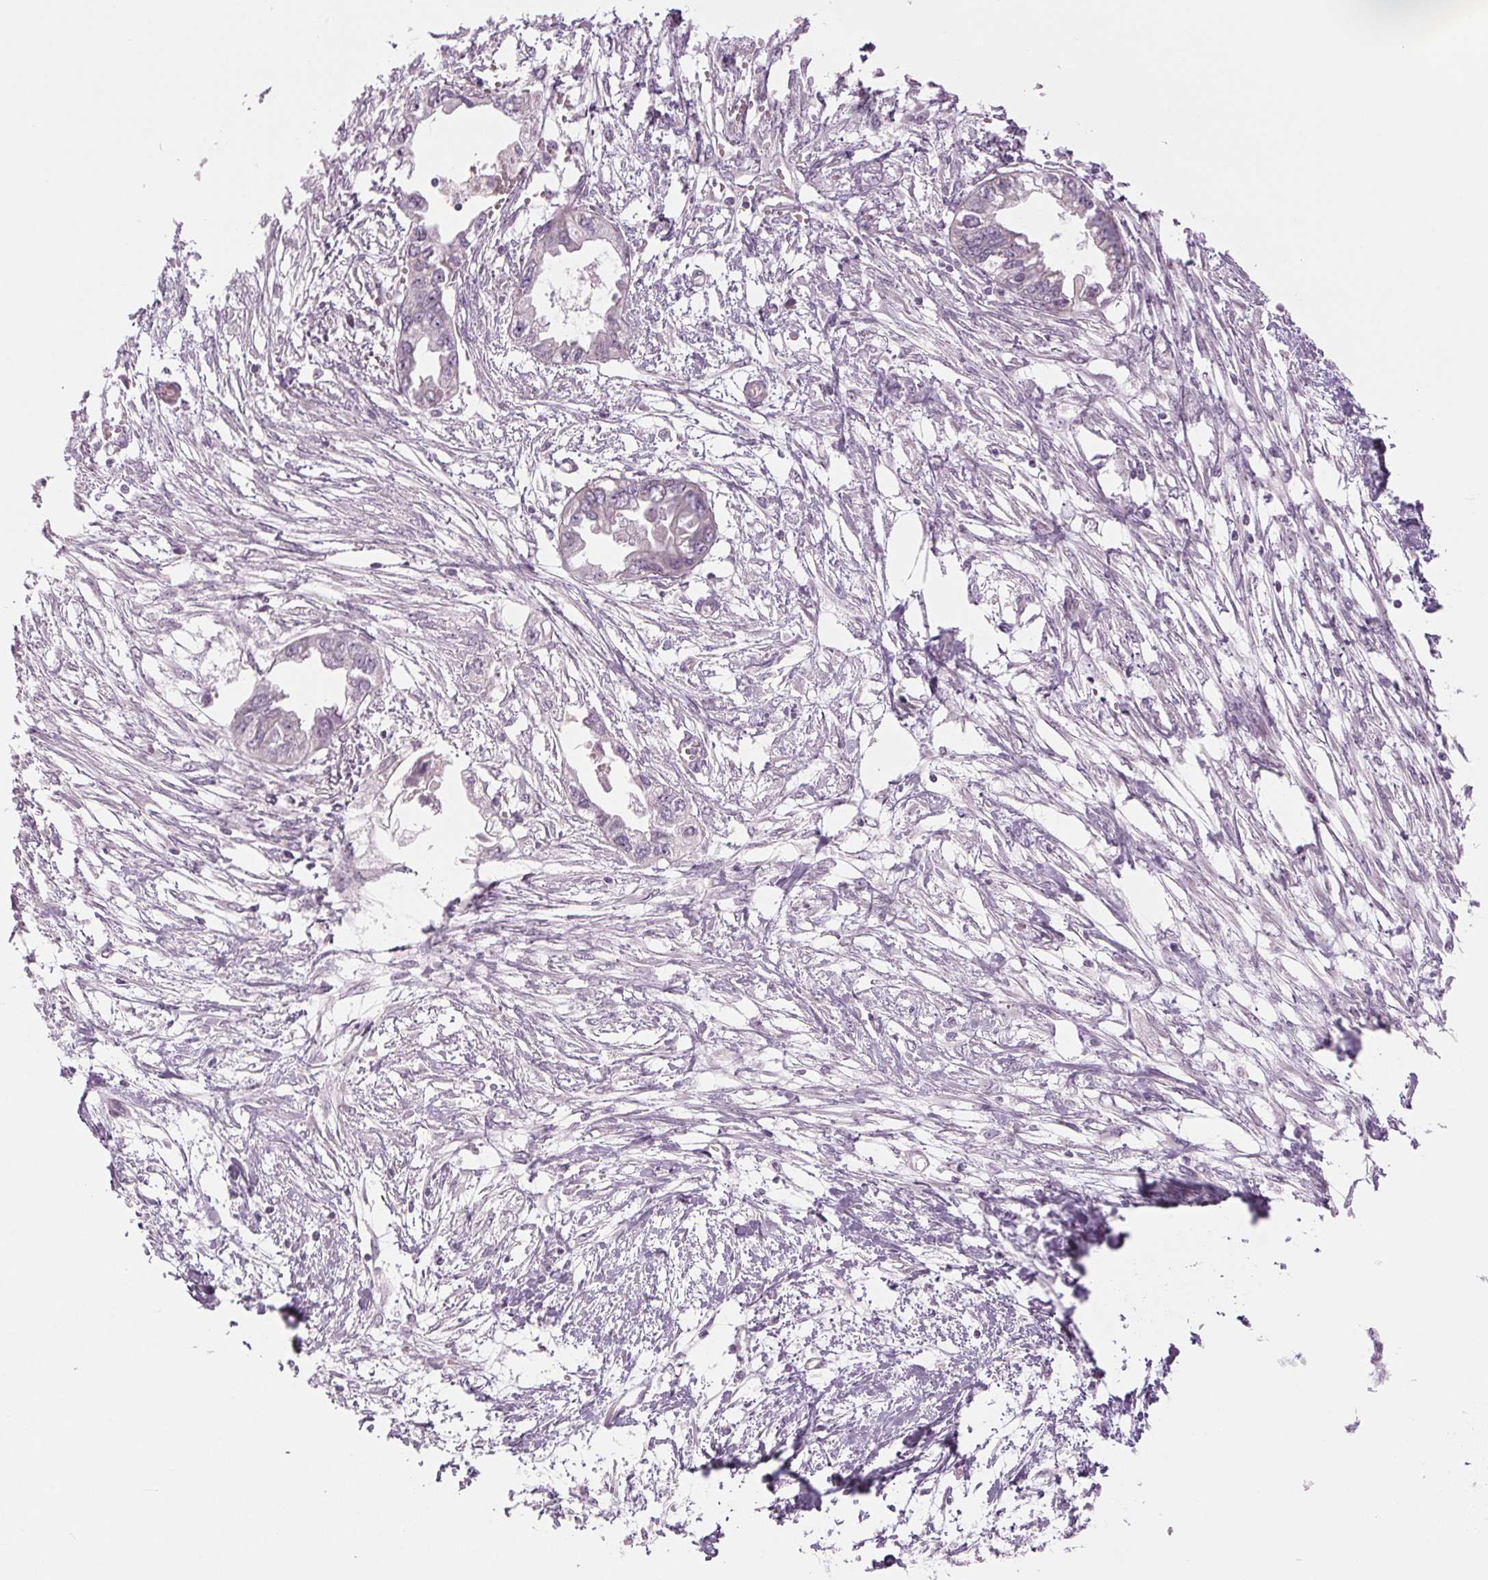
{"staining": {"intensity": "negative", "quantity": "none", "location": "none"}, "tissue": "endometrial cancer", "cell_type": "Tumor cells", "image_type": "cancer", "snomed": [{"axis": "morphology", "description": "Adenocarcinoma, NOS"}, {"axis": "morphology", "description": "Adenocarcinoma, metastatic, NOS"}, {"axis": "topography", "description": "Adipose tissue"}, {"axis": "topography", "description": "Endometrium"}], "caption": "IHC photomicrograph of human endometrial cancer stained for a protein (brown), which demonstrates no staining in tumor cells. (Stains: DAB IHC with hematoxylin counter stain, Microscopy: brightfield microscopy at high magnification).", "gene": "EHHADH", "patient": {"sex": "female", "age": 67}}